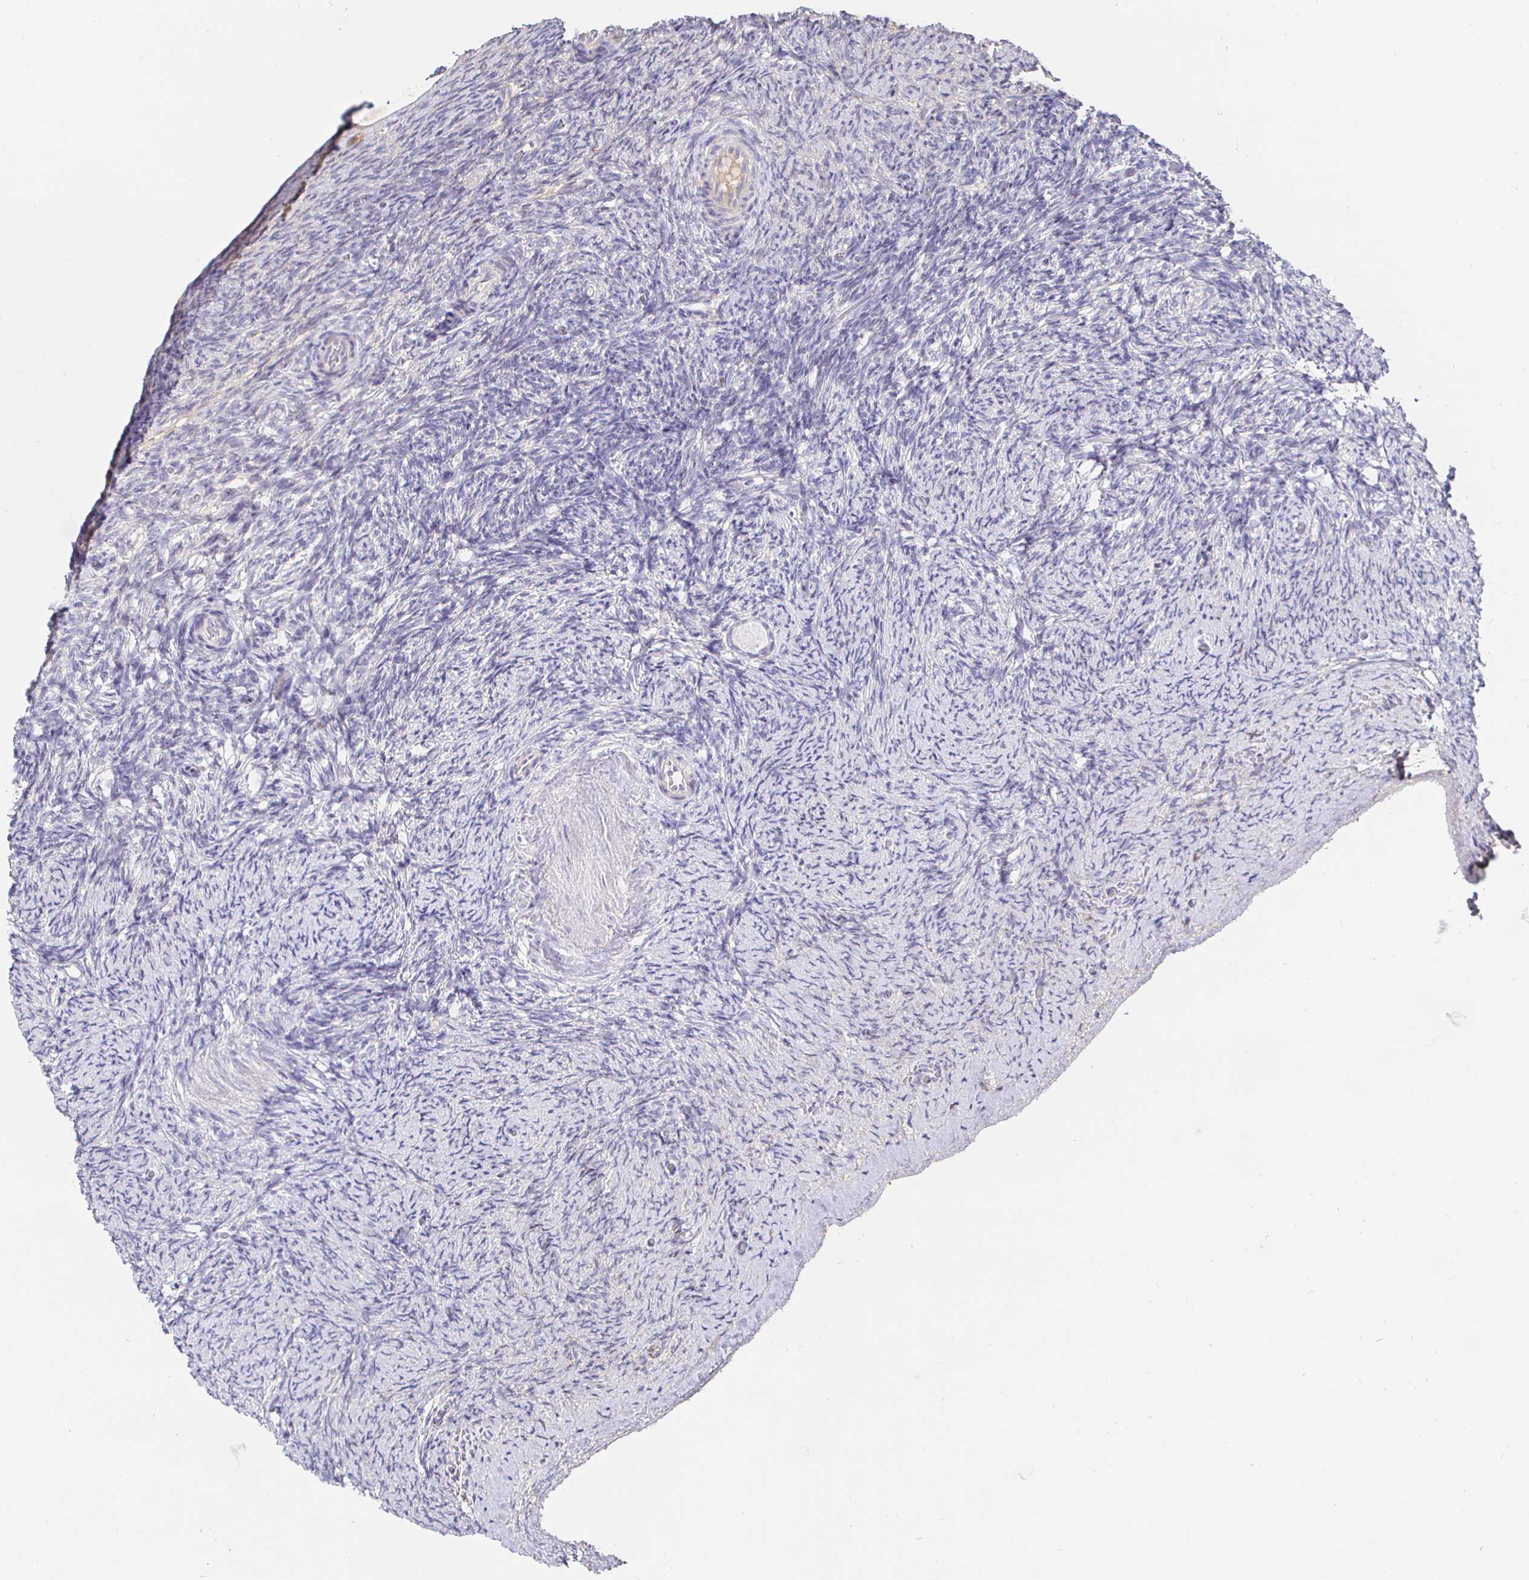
{"staining": {"intensity": "negative", "quantity": "none", "location": "none"}, "tissue": "ovary", "cell_type": "Follicle cells", "image_type": "normal", "snomed": [{"axis": "morphology", "description": "Normal tissue, NOS"}, {"axis": "topography", "description": "Ovary"}], "caption": "This is a photomicrograph of immunohistochemistry staining of normal ovary, which shows no positivity in follicle cells. The staining was performed using DAB (3,3'-diaminobenzidine) to visualize the protein expression in brown, while the nuclei were stained in blue with hematoxylin (Magnification: 20x).", "gene": "CXCR3", "patient": {"sex": "female", "age": 34}}